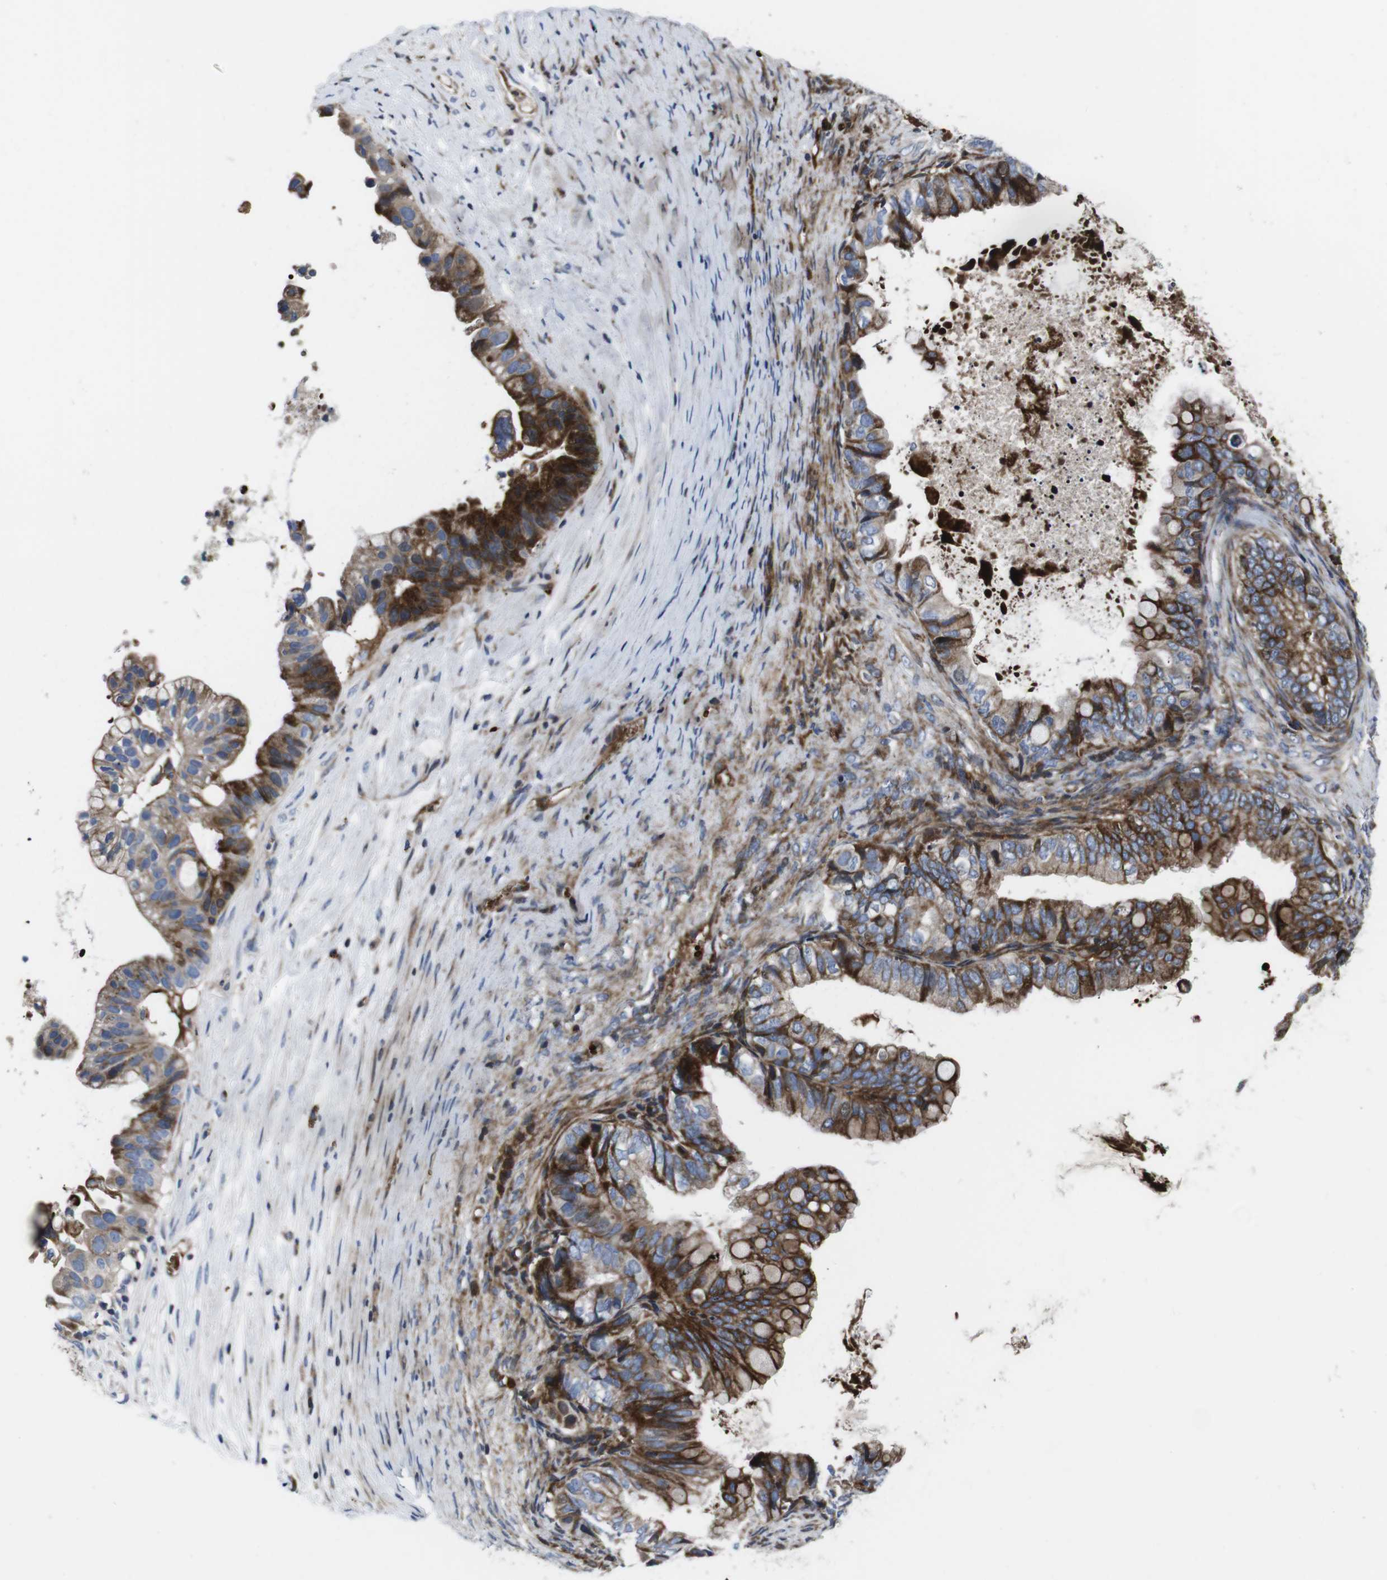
{"staining": {"intensity": "strong", "quantity": ">75%", "location": "cytoplasmic/membranous"}, "tissue": "ovarian cancer", "cell_type": "Tumor cells", "image_type": "cancer", "snomed": [{"axis": "morphology", "description": "Cystadenocarcinoma, mucinous, NOS"}, {"axis": "topography", "description": "Ovary"}], "caption": "IHC of human mucinous cystadenocarcinoma (ovarian) reveals high levels of strong cytoplasmic/membranous staining in about >75% of tumor cells. The staining was performed using DAB (3,3'-diaminobenzidine), with brown indicating positive protein expression. Nuclei are stained blue with hematoxylin.", "gene": "SMYD3", "patient": {"sex": "female", "age": 80}}